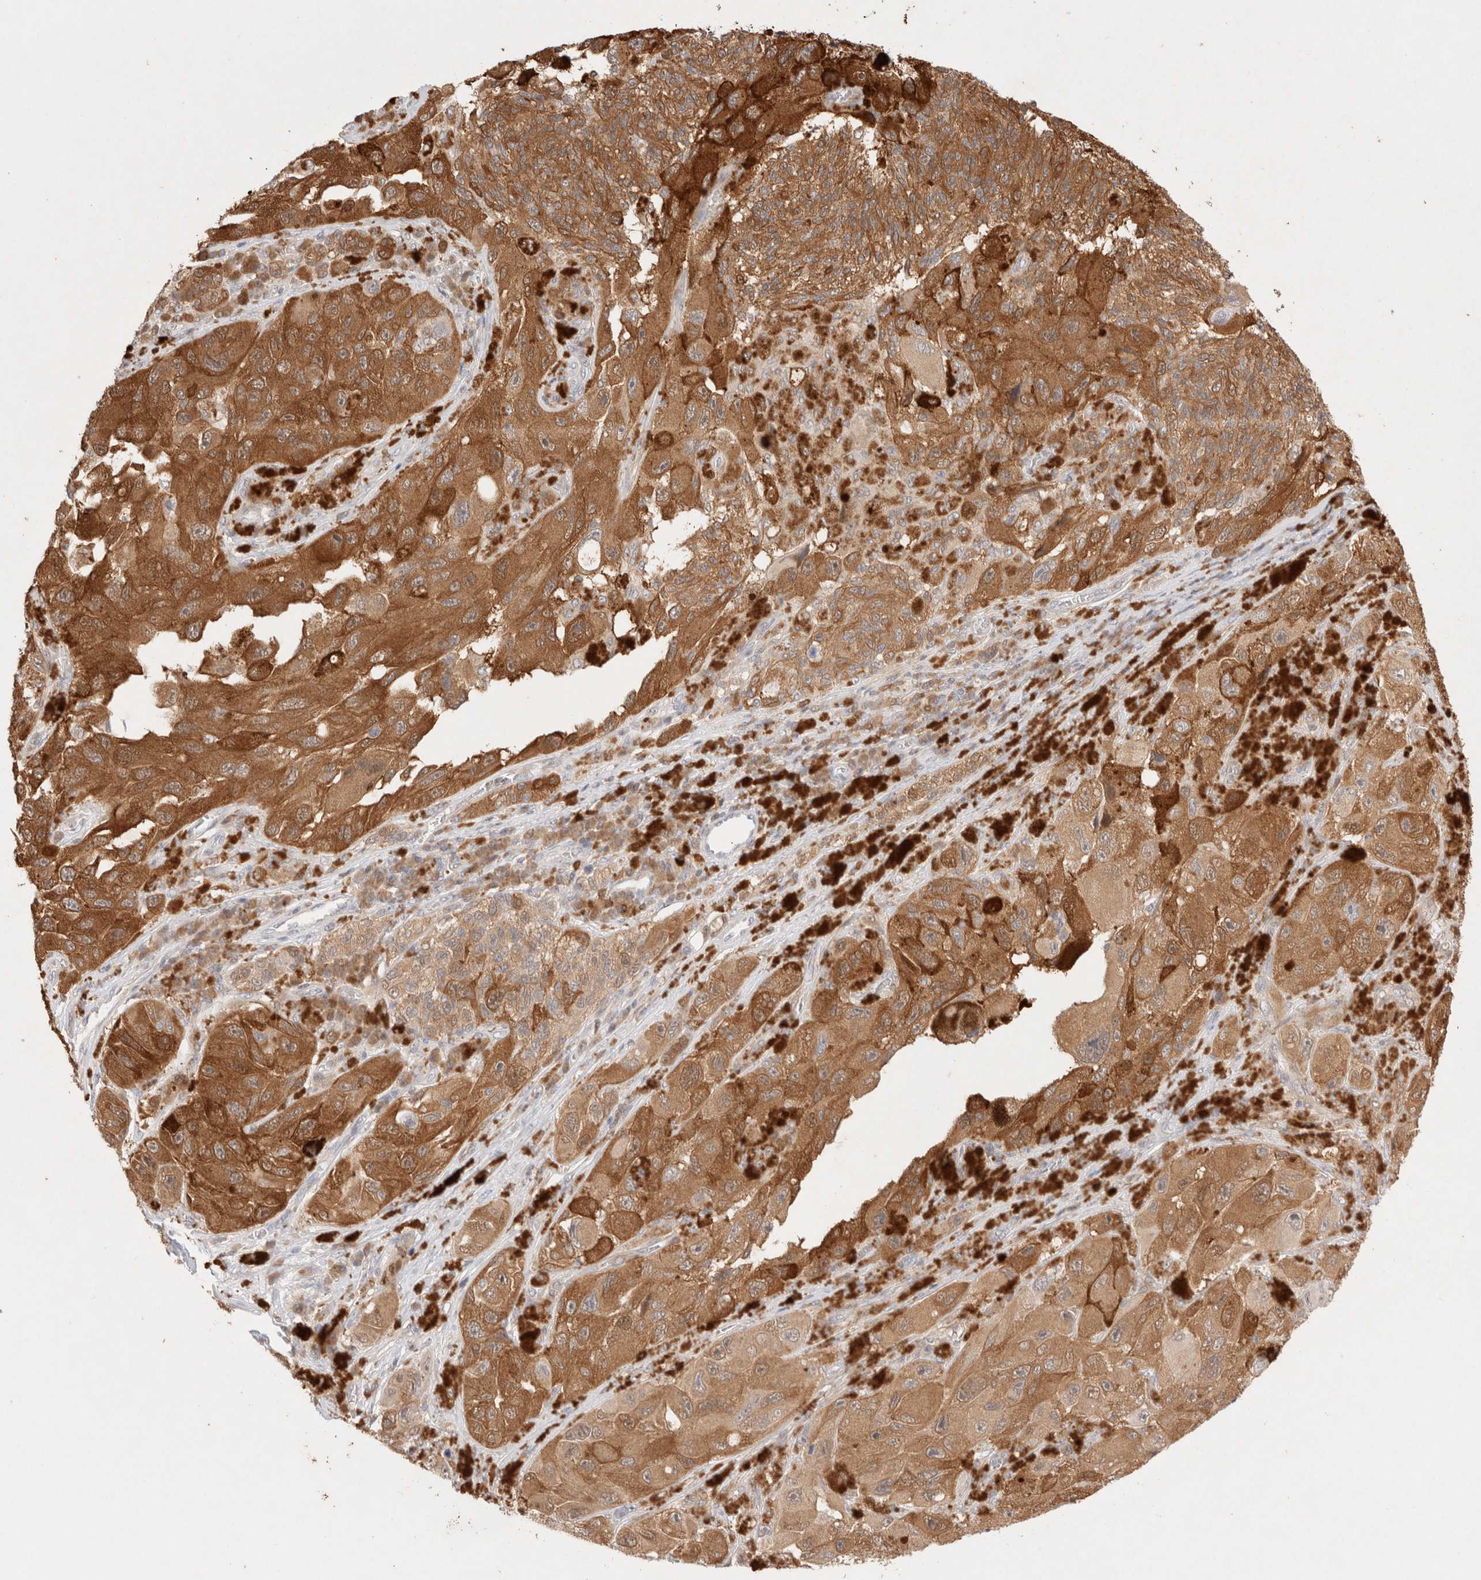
{"staining": {"intensity": "moderate", "quantity": ">75%", "location": "cytoplasmic/membranous"}, "tissue": "melanoma", "cell_type": "Tumor cells", "image_type": "cancer", "snomed": [{"axis": "morphology", "description": "Malignant melanoma, NOS"}, {"axis": "topography", "description": "Skin"}], "caption": "Protein analysis of malignant melanoma tissue displays moderate cytoplasmic/membranous positivity in about >75% of tumor cells. (IHC, brightfield microscopy, high magnification).", "gene": "STARD10", "patient": {"sex": "female", "age": 73}}